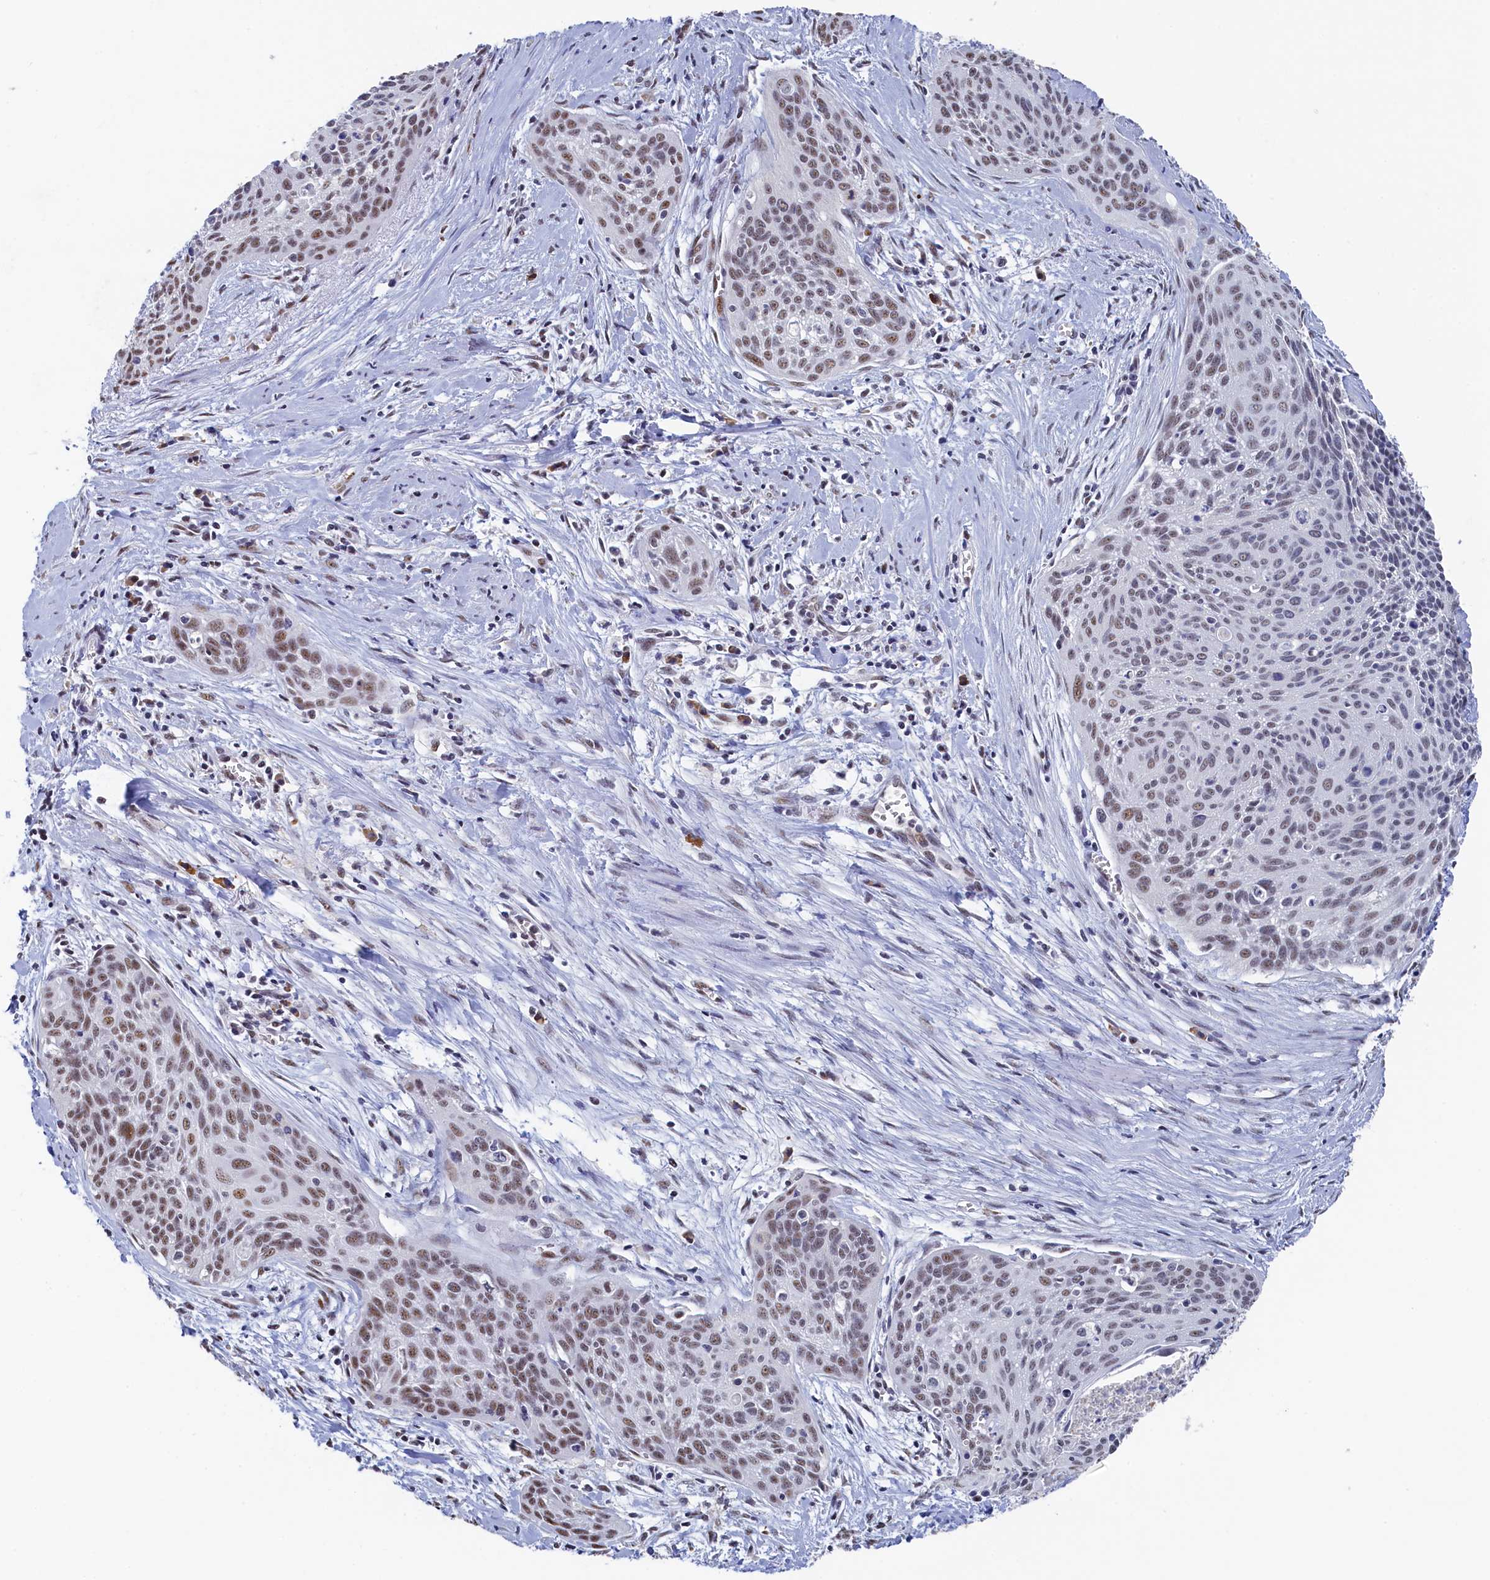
{"staining": {"intensity": "moderate", "quantity": "<25%", "location": "nuclear"}, "tissue": "cervical cancer", "cell_type": "Tumor cells", "image_type": "cancer", "snomed": [{"axis": "morphology", "description": "Squamous cell carcinoma, NOS"}, {"axis": "topography", "description": "Cervix"}], "caption": "Cervical squamous cell carcinoma stained for a protein demonstrates moderate nuclear positivity in tumor cells.", "gene": "MOSPD3", "patient": {"sex": "female", "age": 55}}